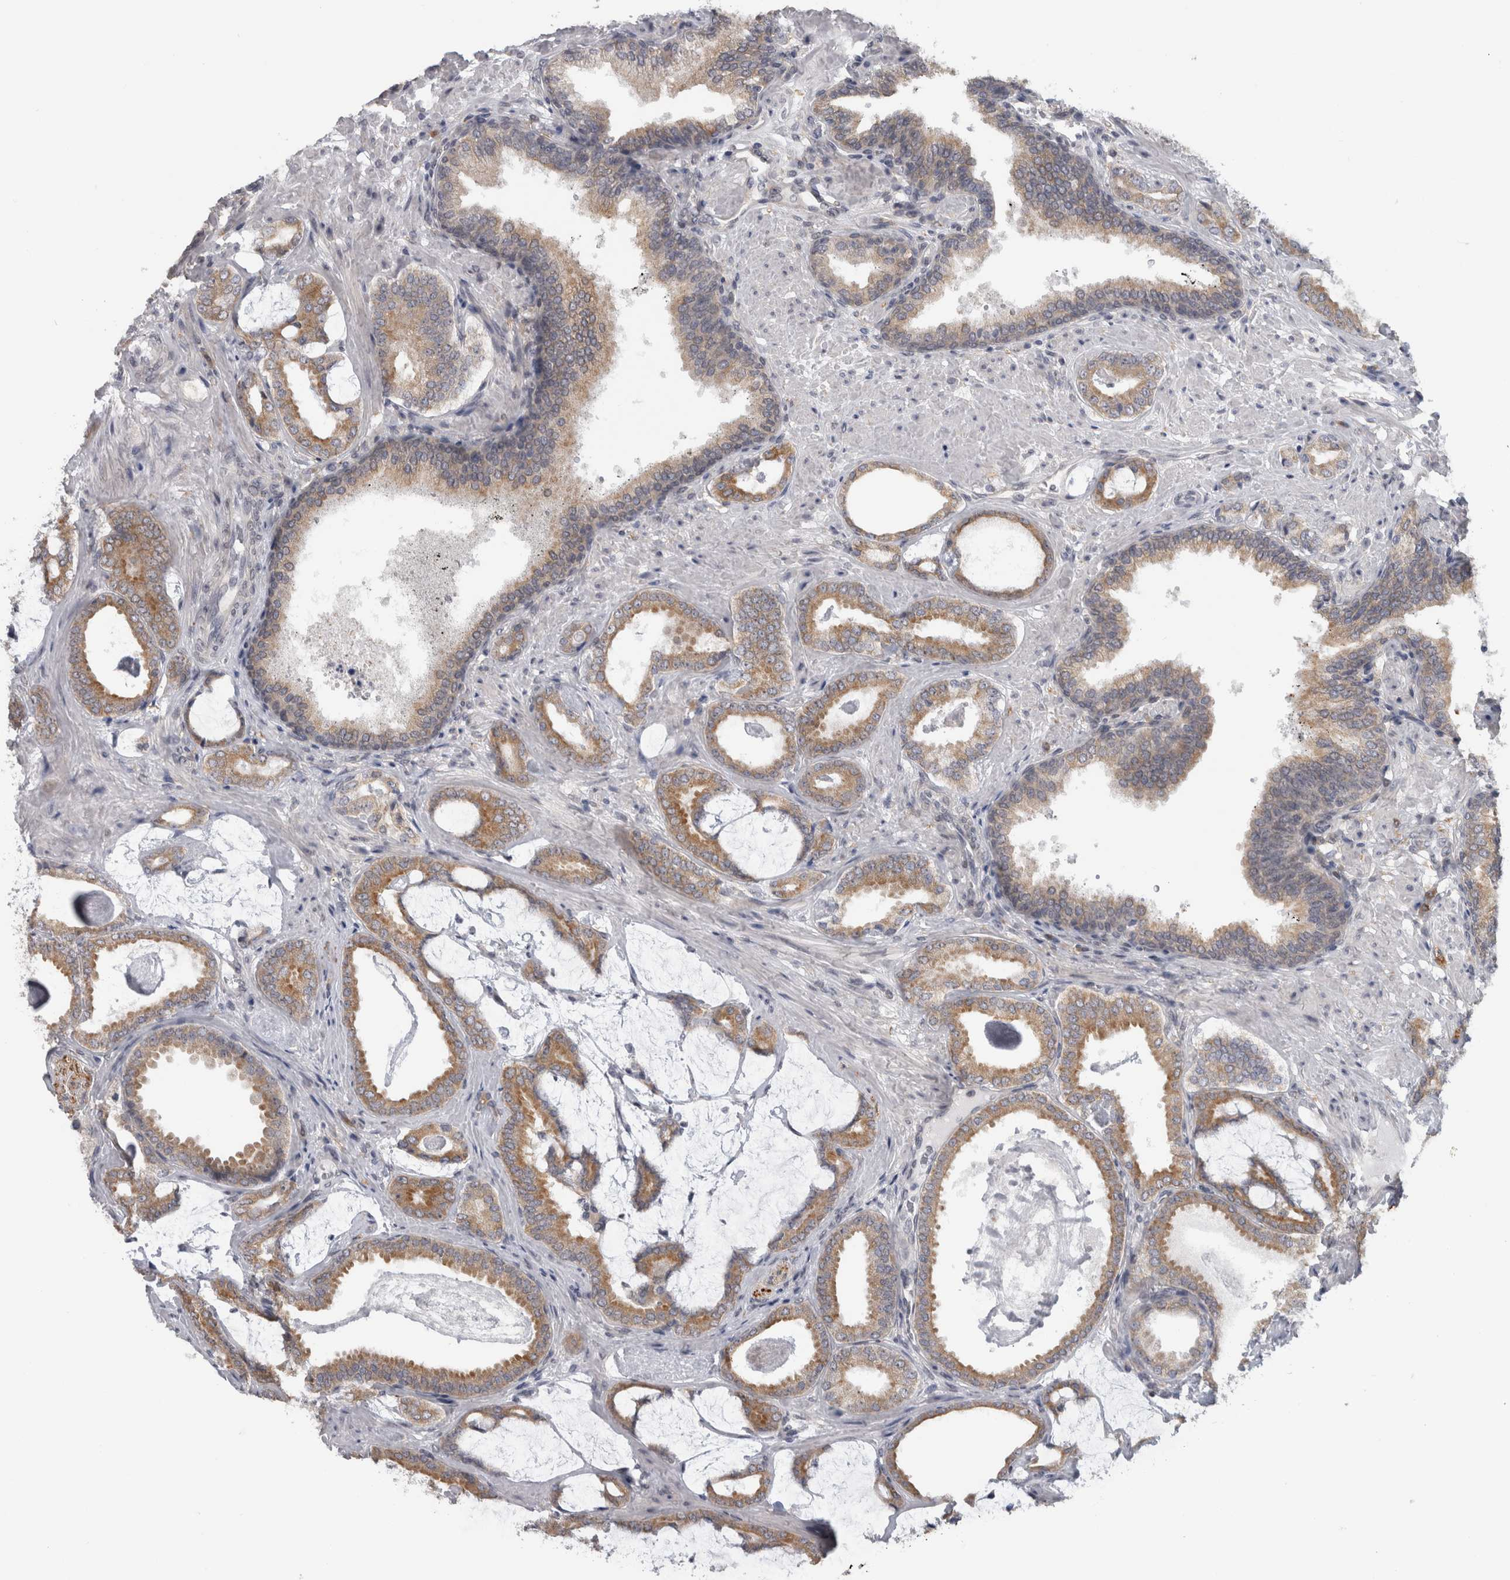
{"staining": {"intensity": "moderate", "quantity": ">75%", "location": "cytoplasmic/membranous"}, "tissue": "prostate cancer", "cell_type": "Tumor cells", "image_type": "cancer", "snomed": [{"axis": "morphology", "description": "Adenocarcinoma, Low grade"}, {"axis": "topography", "description": "Prostate"}], "caption": "Protein positivity by immunohistochemistry displays moderate cytoplasmic/membranous expression in about >75% of tumor cells in prostate cancer.", "gene": "TMEM242", "patient": {"sex": "male", "age": 71}}